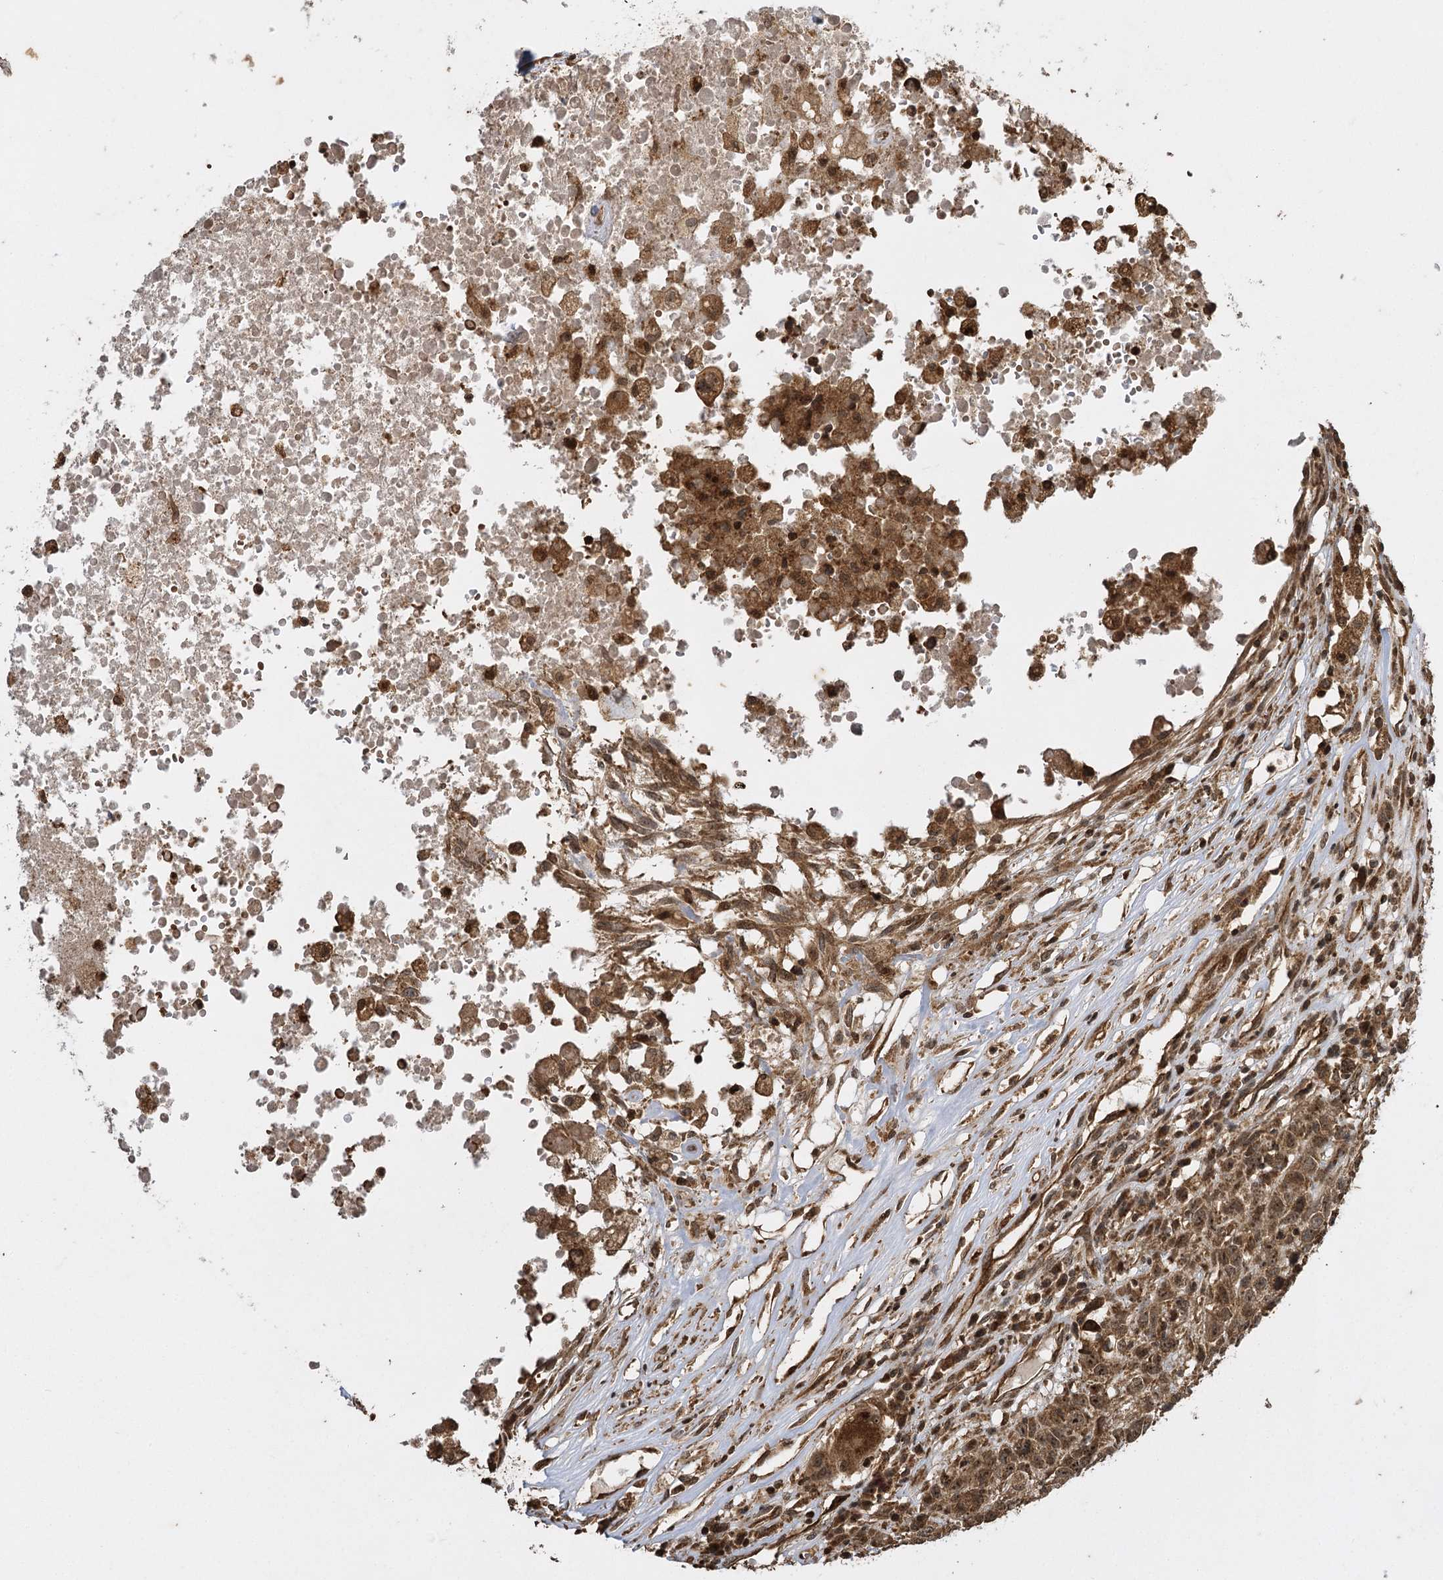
{"staining": {"intensity": "moderate", "quantity": ">75%", "location": "cytoplasmic/membranous,nuclear"}, "tissue": "head and neck cancer", "cell_type": "Tumor cells", "image_type": "cancer", "snomed": [{"axis": "morphology", "description": "Squamous cell carcinoma, NOS"}, {"axis": "topography", "description": "Head-Neck"}], "caption": "Head and neck cancer (squamous cell carcinoma) stained with DAB immunohistochemistry reveals medium levels of moderate cytoplasmic/membranous and nuclear staining in approximately >75% of tumor cells. (IHC, brightfield microscopy, high magnification).", "gene": "IL11RA", "patient": {"sex": "male", "age": 66}}